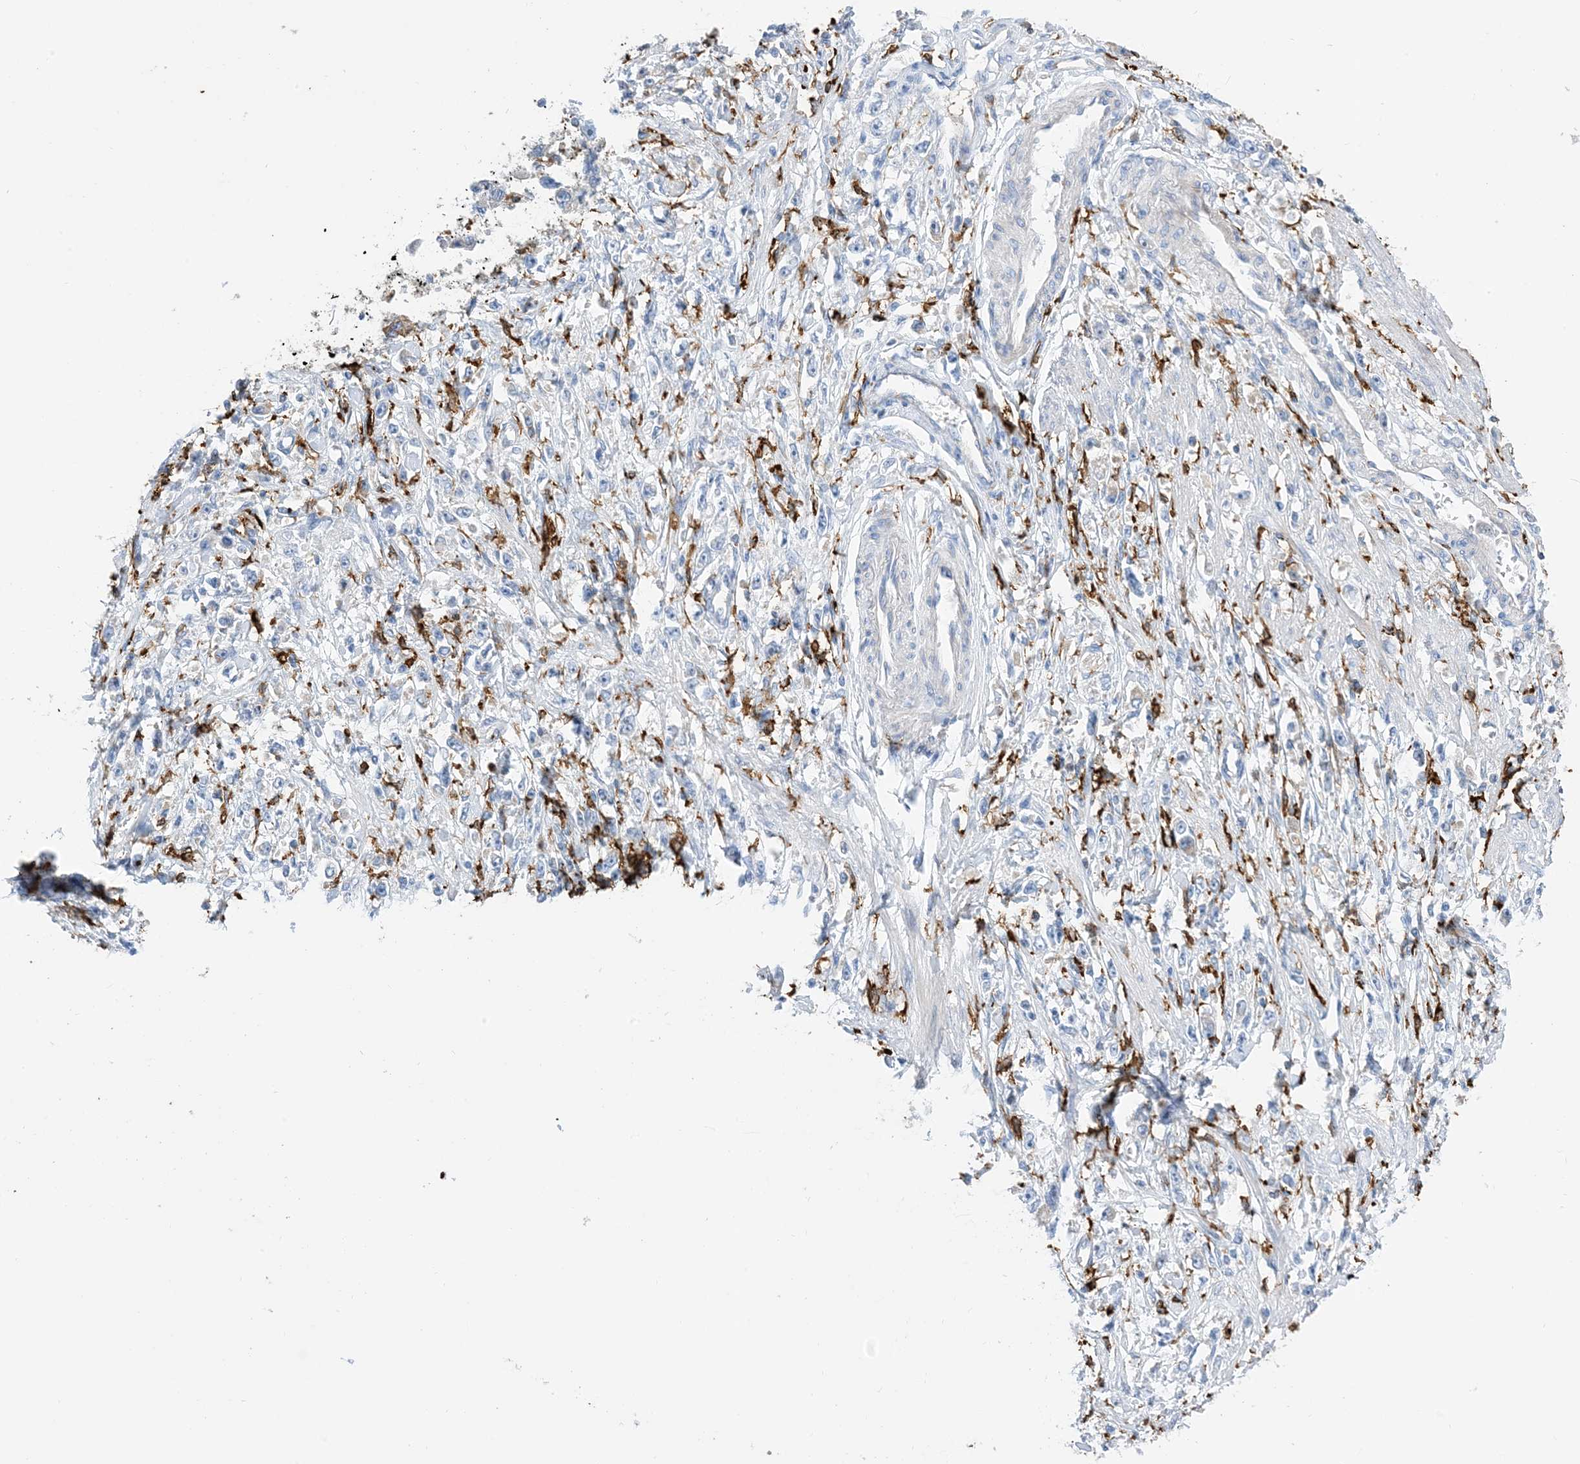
{"staining": {"intensity": "negative", "quantity": "none", "location": "none"}, "tissue": "stomach cancer", "cell_type": "Tumor cells", "image_type": "cancer", "snomed": [{"axis": "morphology", "description": "Adenocarcinoma, NOS"}, {"axis": "topography", "description": "Stomach"}], "caption": "This is an immunohistochemistry (IHC) image of stomach adenocarcinoma. There is no positivity in tumor cells.", "gene": "DPH3", "patient": {"sex": "female", "age": 59}}